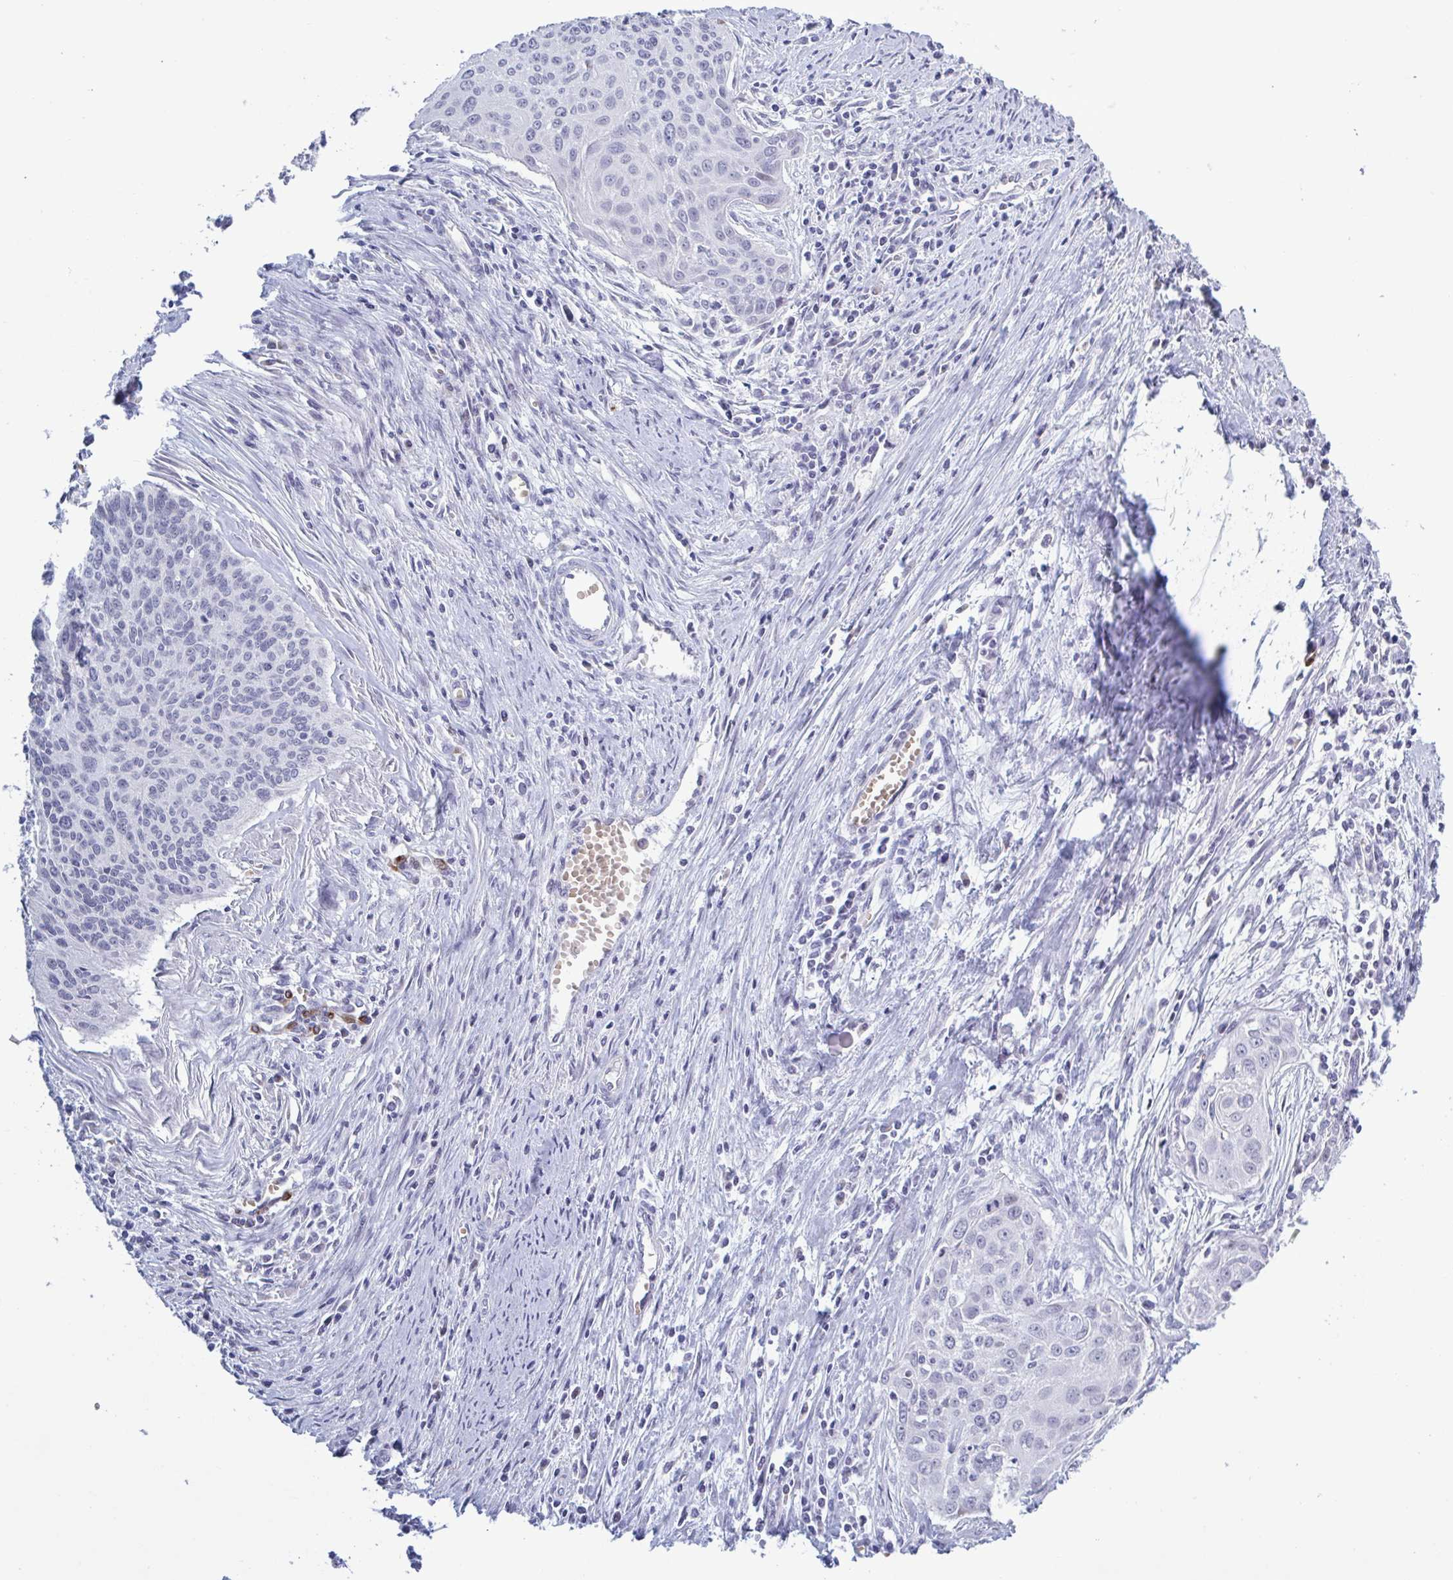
{"staining": {"intensity": "negative", "quantity": "none", "location": "none"}, "tissue": "cervical cancer", "cell_type": "Tumor cells", "image_type": "cancer", "snomed": [{"axis": "morphology", "description": "Squamous cell carcinoma, NOS"}, {"axis": "topography", "description": "Cervix"}], "caption": "Tumor cells show no significant protein staining in cervical cancer (squamous cell carcinoma).", "gene": "HSD11B2", "patient": {"sex": "female", "age": 55}}